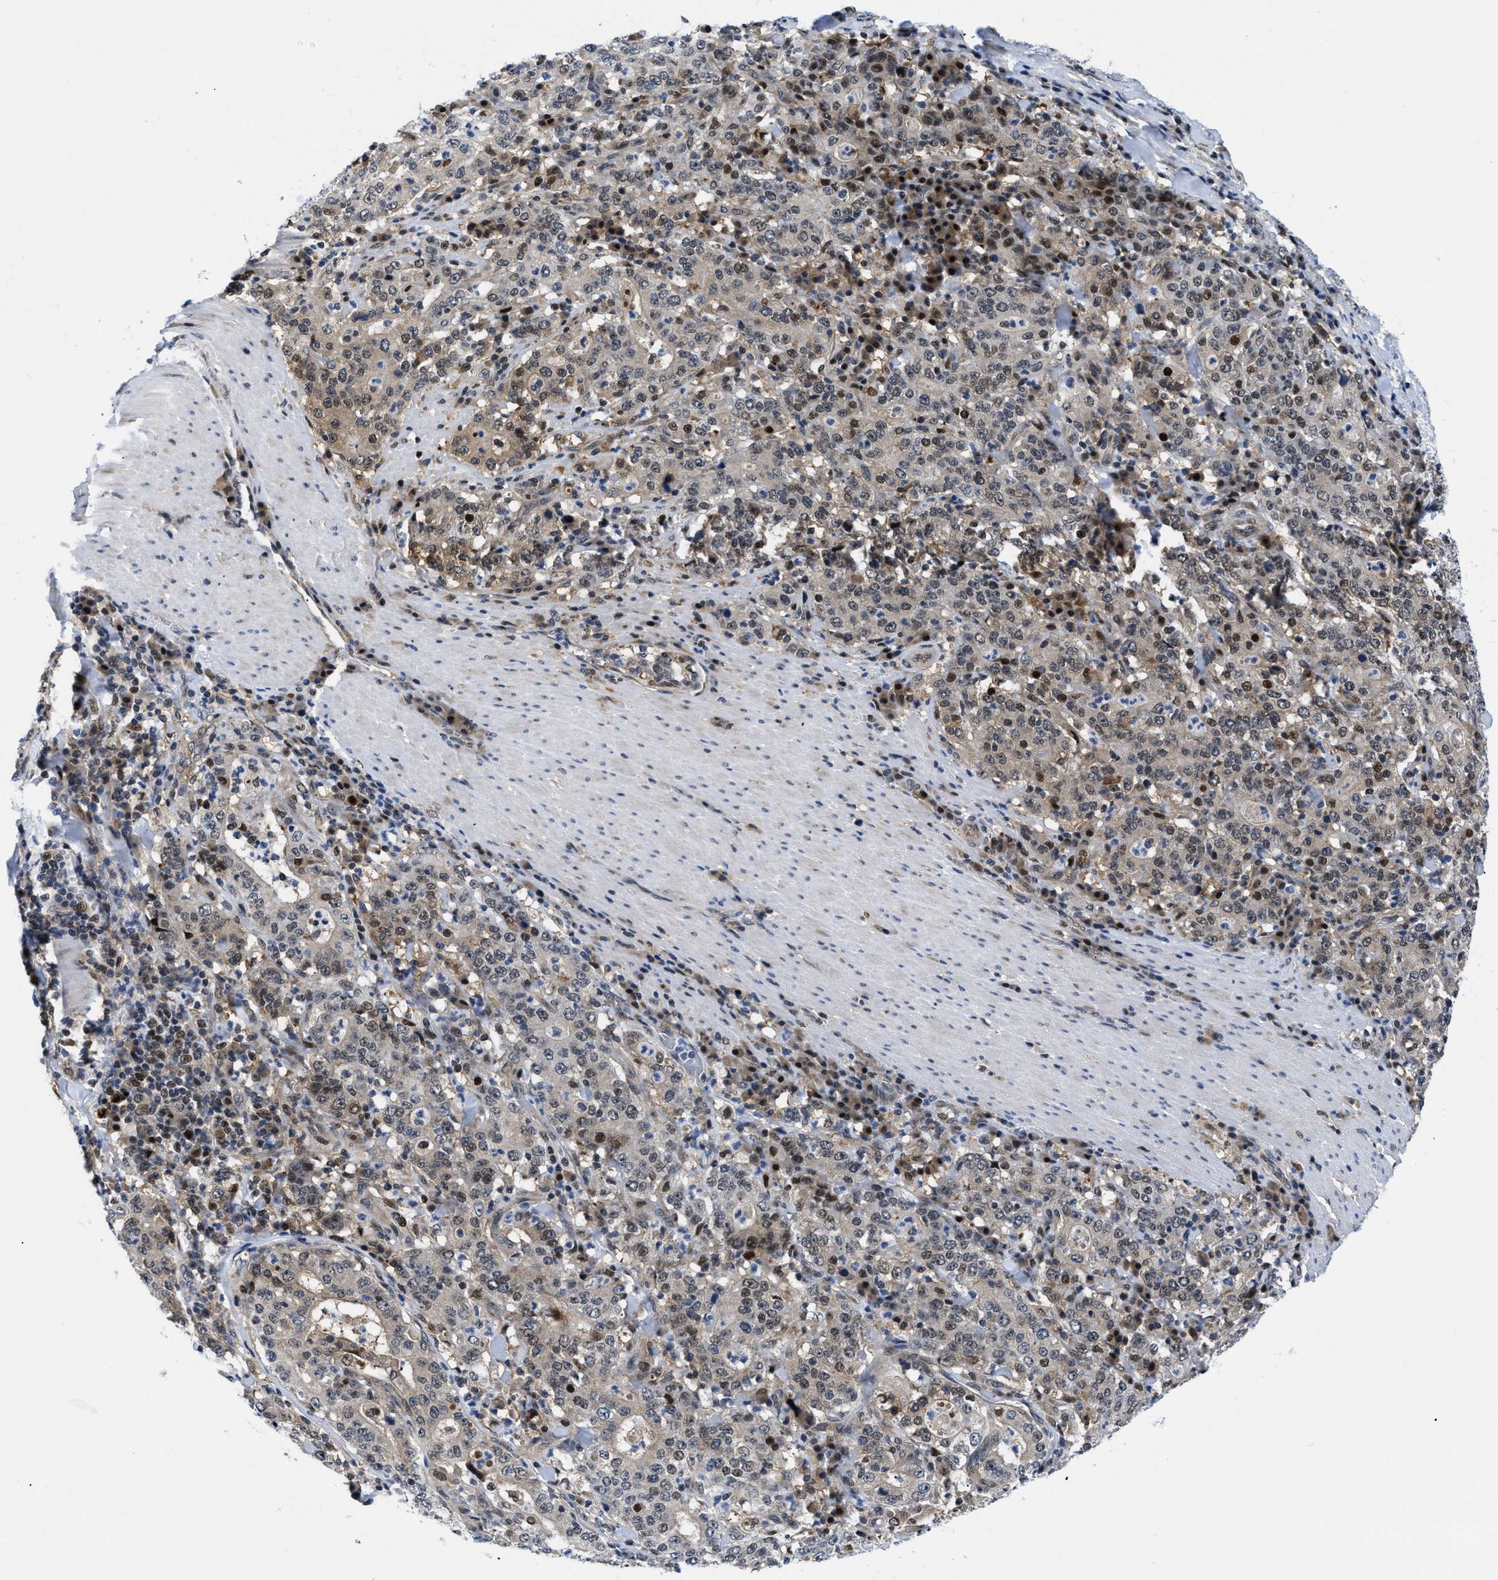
{"staining": {"intensity": "strong", "quantity": "25%-75%", "location": "cytoplasmic/membranous,nuclear"}, "tissue": "stomach cancer", "cell_type": "Tumor cells", "image_type": "cancer", "snomed": [{"axis": "morphology", "description": "Normal tissue, NOS"}, {"axis": "morphology", "description": "Adenocarcinoma, NOS"}, {"axis": "topography", "description": "Stomach, upper"}, {"axis": "topography", "description": "Stomach"}], "caption": "Immunohistochemistry micrograph of human stomach cancer stained for a protein (brown), which reveals high levels of strong cytoplasmic/membranous and nuclear positivity in about 25%-75% of tumor cells.", "gene": "SLC29A2", "patient": {"sex": "male", "age": 59}}